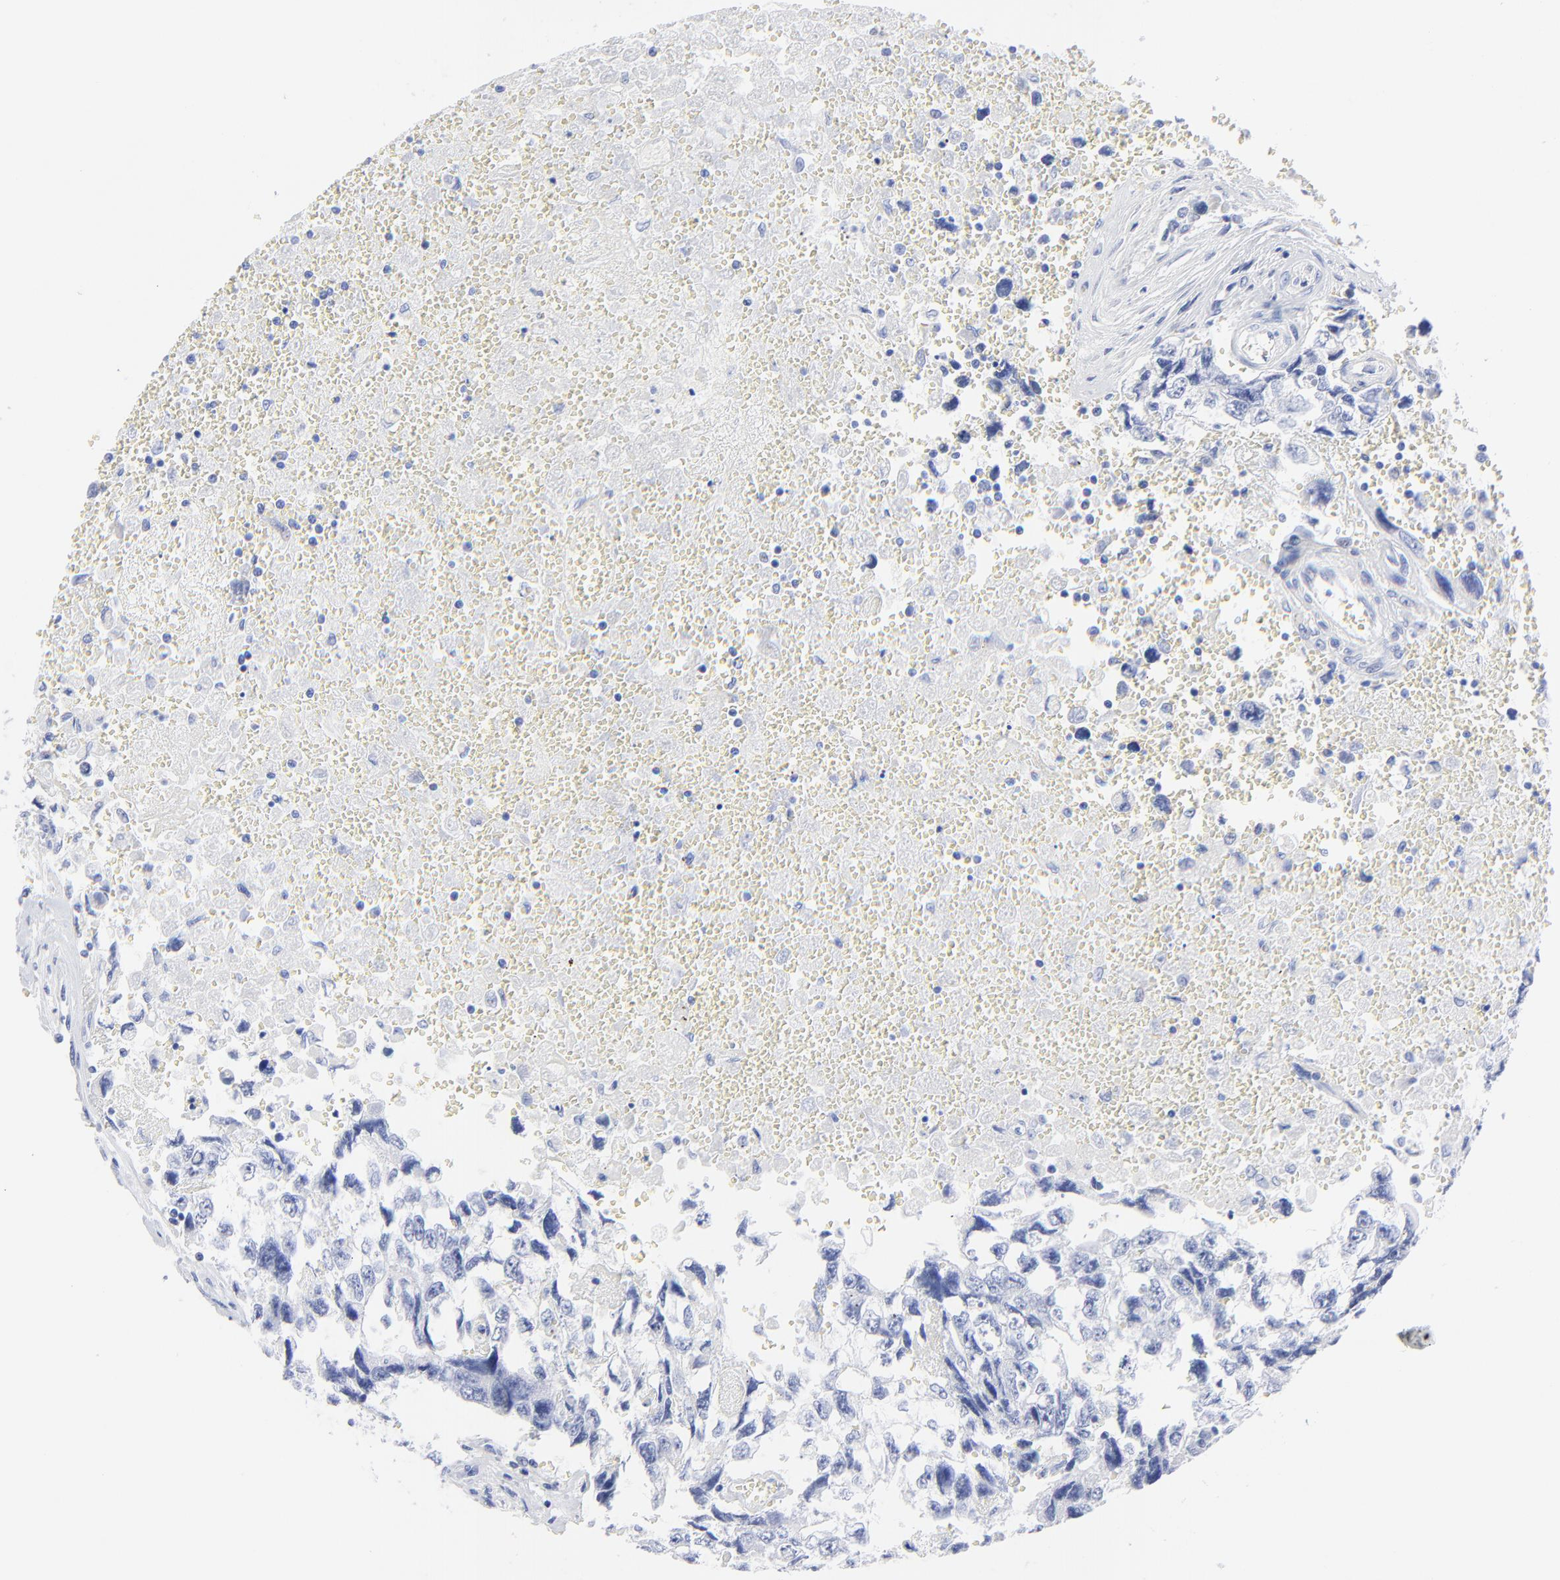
{"staining": {"intensity": "negative", "quantity": "none", "location": "none"}, "tissue": "testis cancer", "cell_type": "Tumor cells", "image_type": "cancer", "snomed": [{"axis": "morphology", "description": "Carcinoma, Embryonal, NOS"}, {"axis": "topography", "description": "Testis"}], "caption": "High power microscopy histopathology image of an IHC micrograph of embryonal carcinoma (testis), revealing no significant positivity in tumor cells. The staining was performed using DAB (3,3'-diaminobenzidine) to visualize the protein expression in brown, while the nuclei were stained in blue with hematoxylin (Magnification: 20x).", "gene": "PSD3", "patient": {"sex": "male", "age": 31}}